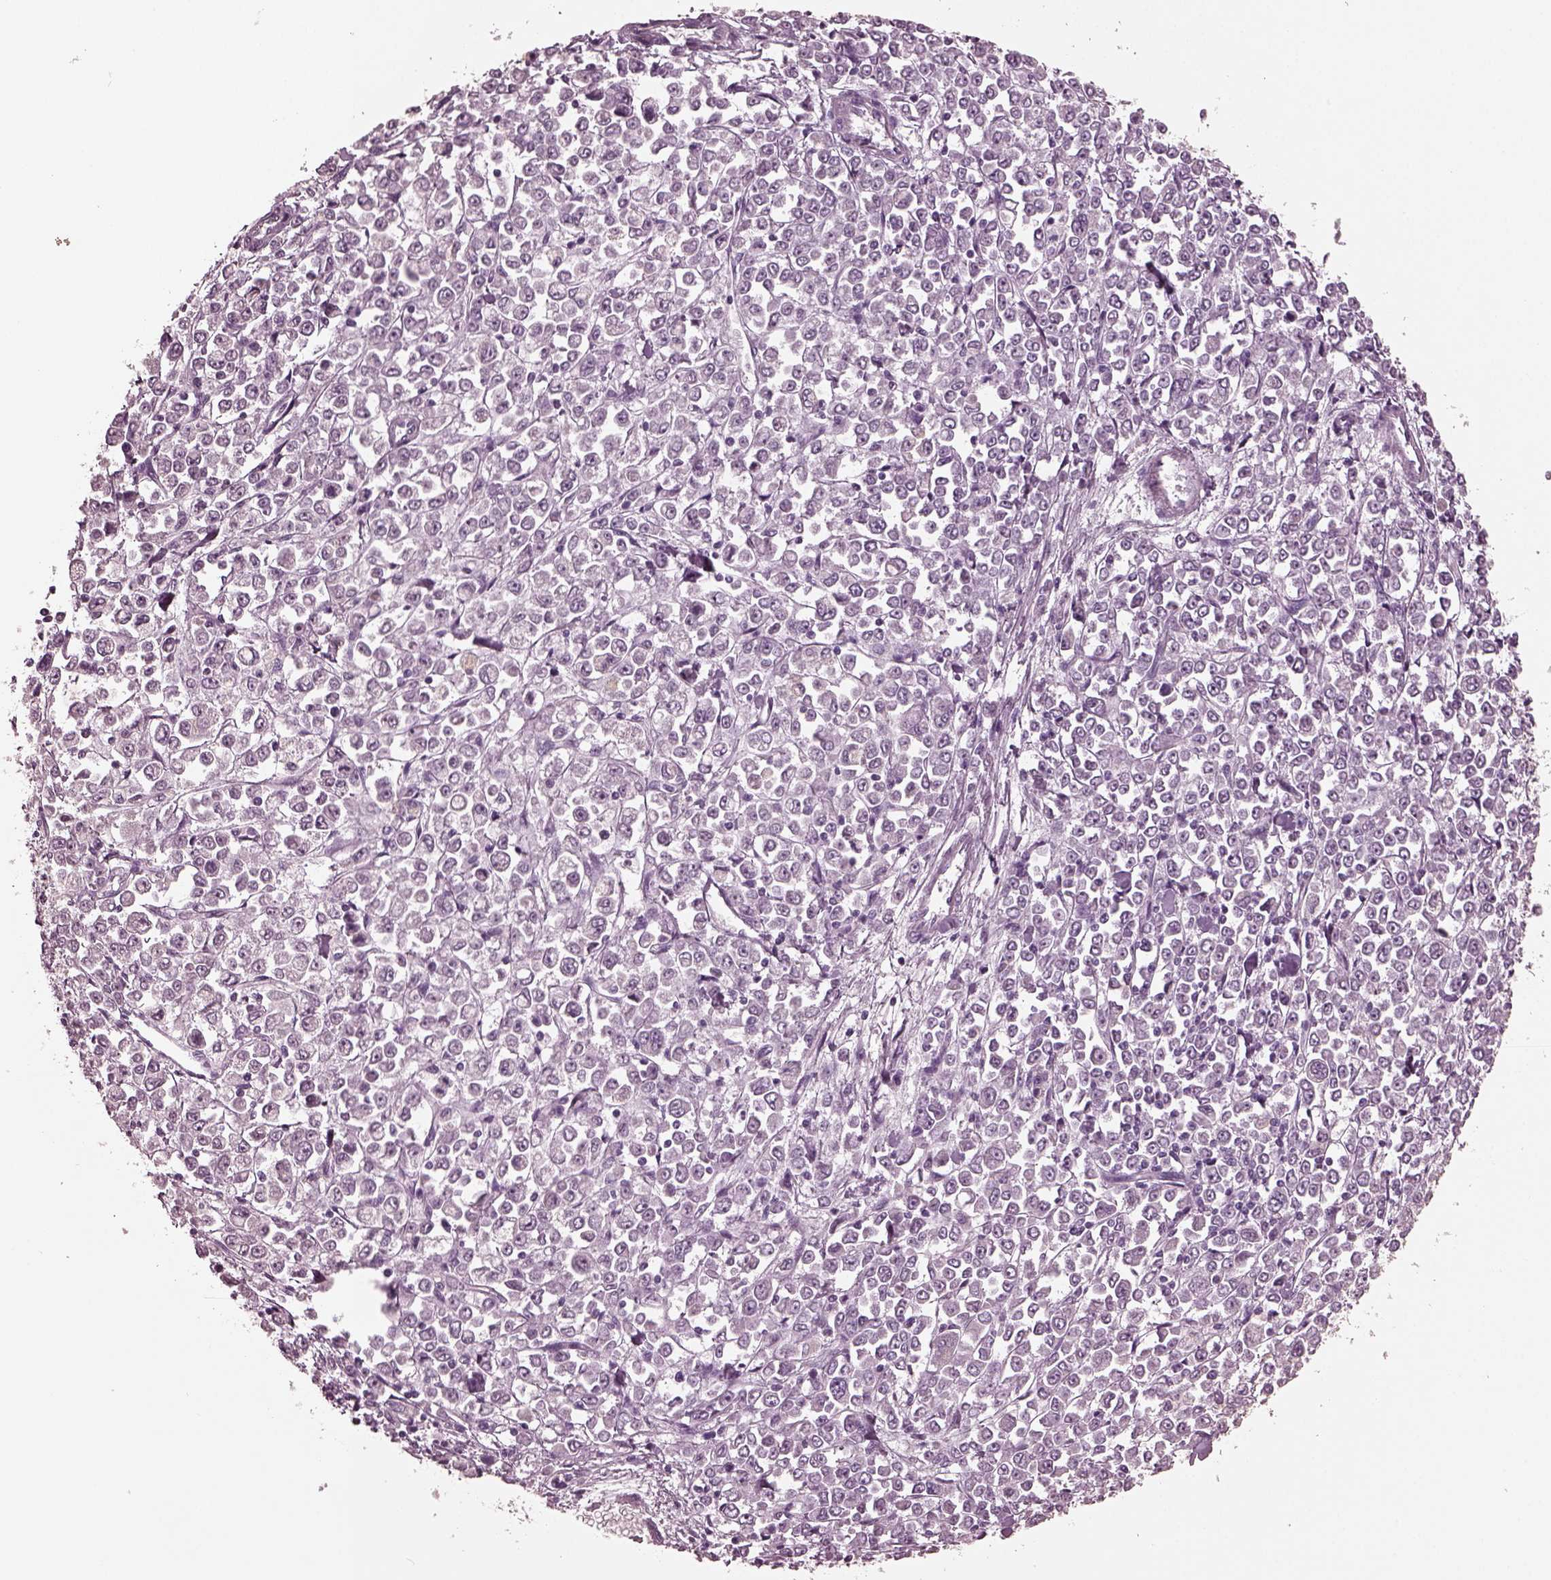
{"staining": {"intensity": "negative", "quantity": "none", "location": "none"}, "tissue": "stomach cancer", "cell_type": "Tumor cells", "image_type": "cancer", "snomed": [{"axis": "morphology", "description": "Adenocarcinoma, NOS"}, {"axis": "topography", "description": "Stomach, upper"}], "caption": "This is a histopathology image of IHC staining of stomach cancer, which shows no expression in tumor cells. (DAB (3,3'-diaminobenzidine) IHC, high magnification).", "gene": "MIB2", "patient": {"sex": "male", "age": 70}}